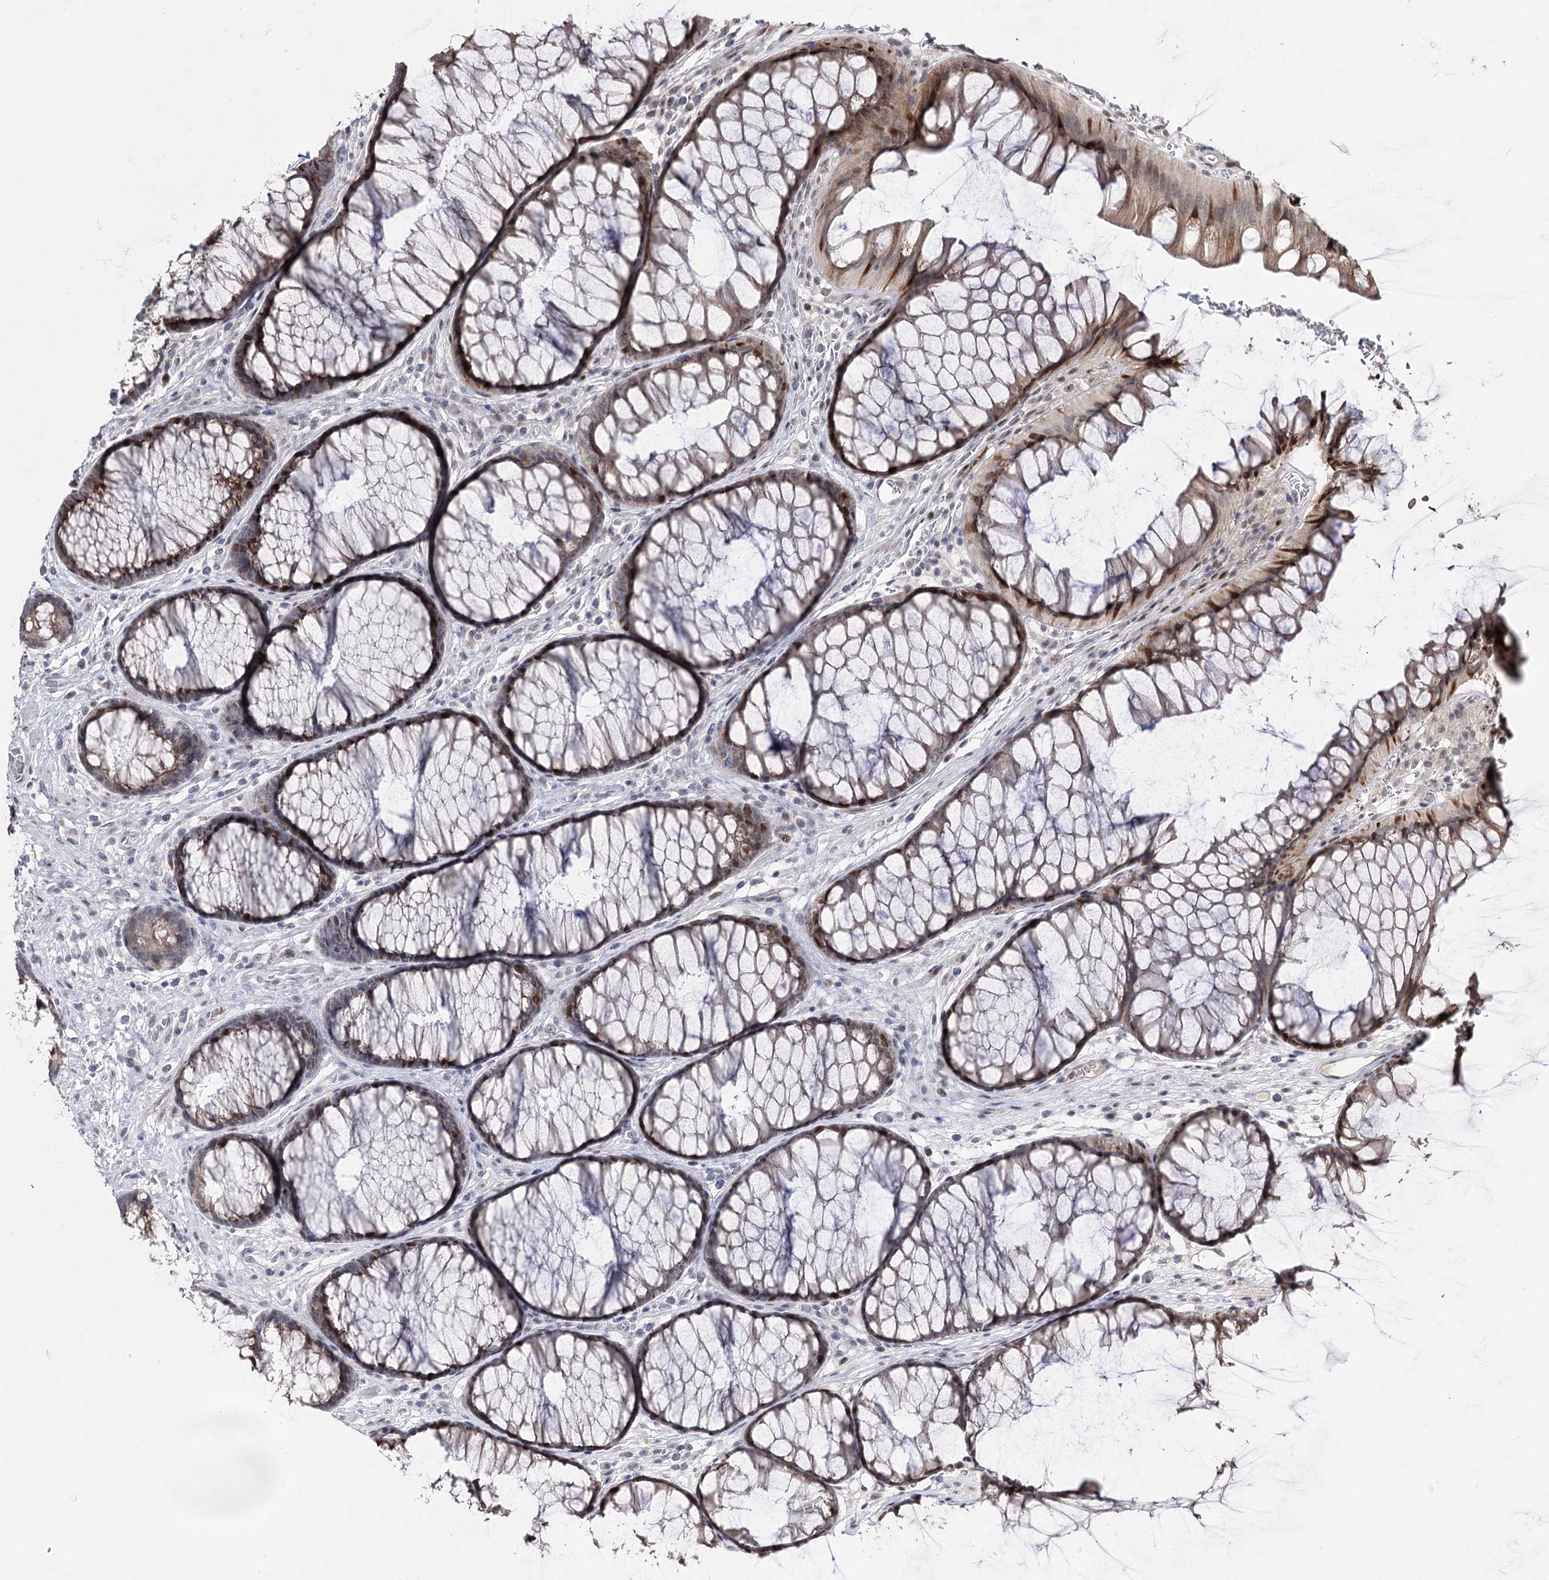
{"staining": {"intensity": "negative", "quantity": "none", "location": "none"}, "tissue": "colon", "cell_type": "Endothelial cells", "image_type": "normal", "snomed": [{"axis": "morphology", "description": "Normal tissue, NOS"}, {"axis": "topography", "description": "Colon"}], "caption": "IHC of unremarkable human colon displays no expression in endothelial cells. The staining was performed using DAB to visualize the protein expression in brown, while the nuclei were stained in blue with hematoxylin (Magnification: 20x).", "gene": "STOX1", "patient": {"sex": "female", "age": 82}}